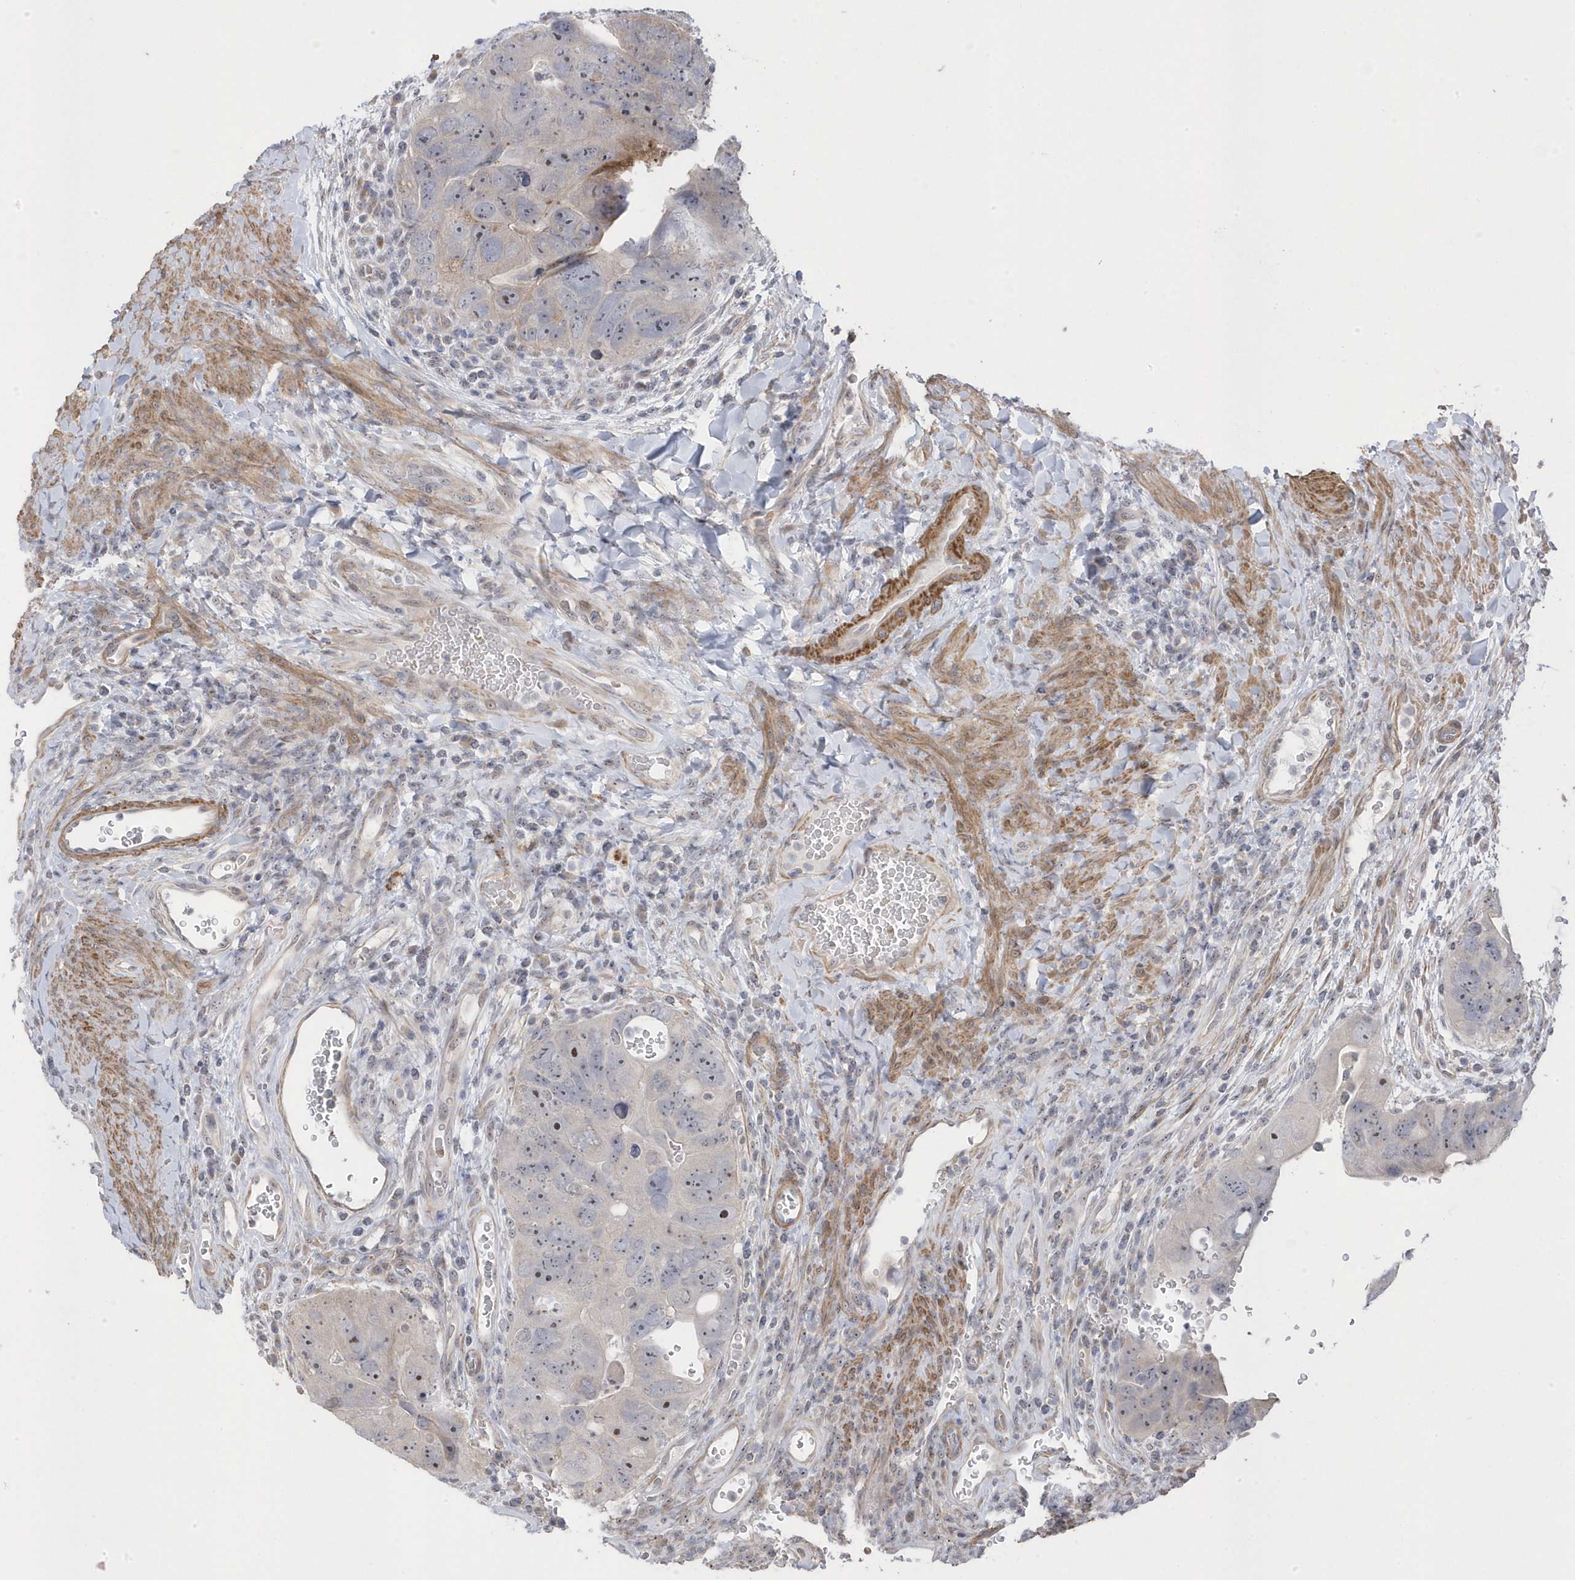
{"staining": {"intensity": "moderate", "quantity": "<25%", "location": "cytoplasmic/membranous,nuclear"}, "tissue": "colorectal cancer", "cell_type": "Tumor cells", "image_type": "cancer", "snomed": [{"axis": "morphology", "description": "Adenocarcinoma, NOS"}, {"axis": "topography", "description": "Rectum"}], "caption": "Colorectal adenocarcinoma tissue displays moderate cytoplasmic/membranous and nuclear positivity in about <25% of tumor cells, visualized by immunohistochemistry. (brown staining indicates protein expression, while blue staining denotes nuclei).", "gene": "GTPBP6", "patient": {"sex": "male", "age": 59}}